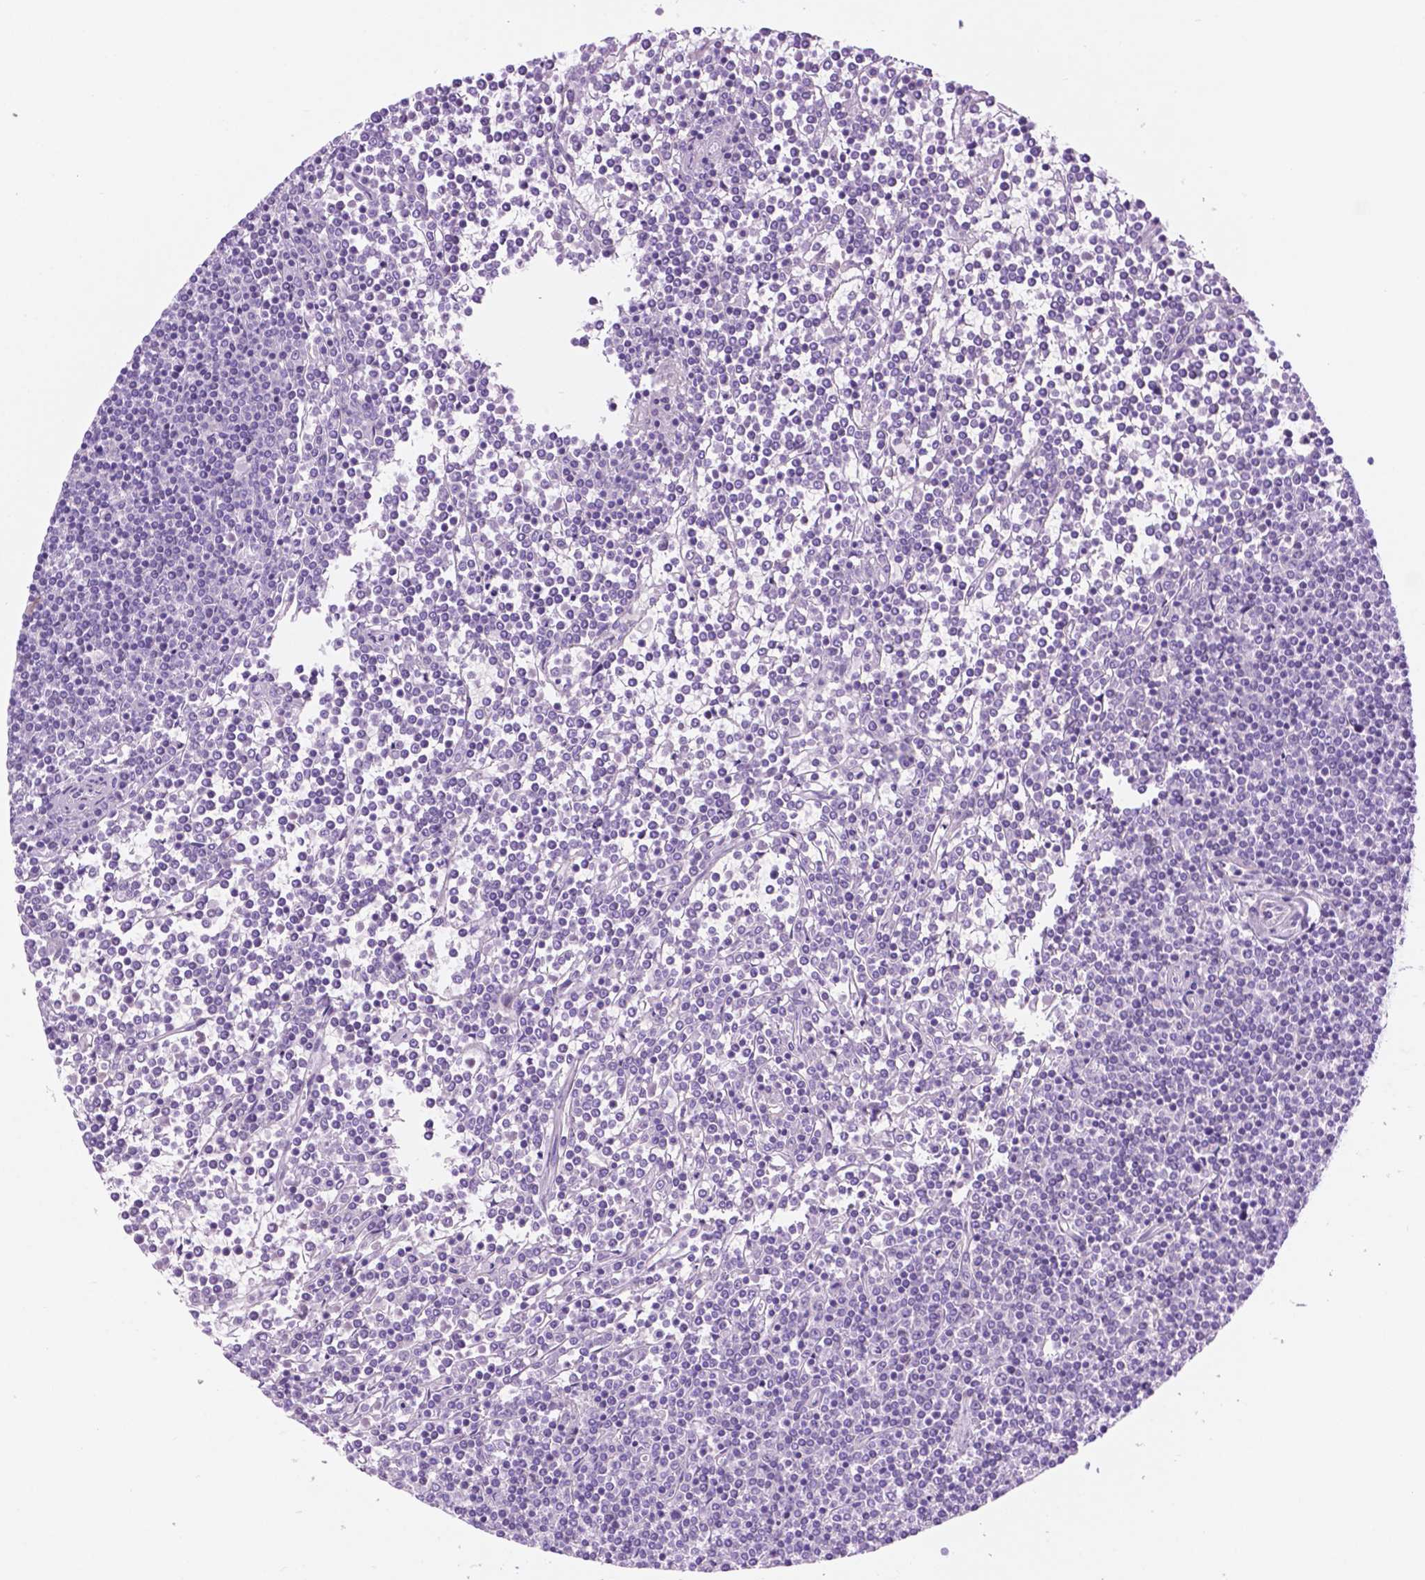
{"staining": {"intensity": "negative", "quantity": "none", "location": "none"}, "tissue": "lymphoma", "cell_type": "Tumor cells", "image_type": "cancer", "snomed": [{"axis": "morphology", "description": "Malignant lymphoma, non-Hodgkin's type, Low grade"}, {"axis": "topography", "description": "Spleen"}], "caption": "DAB immunohistochemical staining of low-grade malignant lymphoma, non-Hodgkin's type reveals no significant staining in tumor cells. (Stains: DAB (3,3'-diaminobenzidine) immunohistochemistry with hematoxylin counter stain, Microscopy: brightfield microscopy at high magnification).", "gene": "ACY3", "patient": {"sex": "female", "age": 19}}